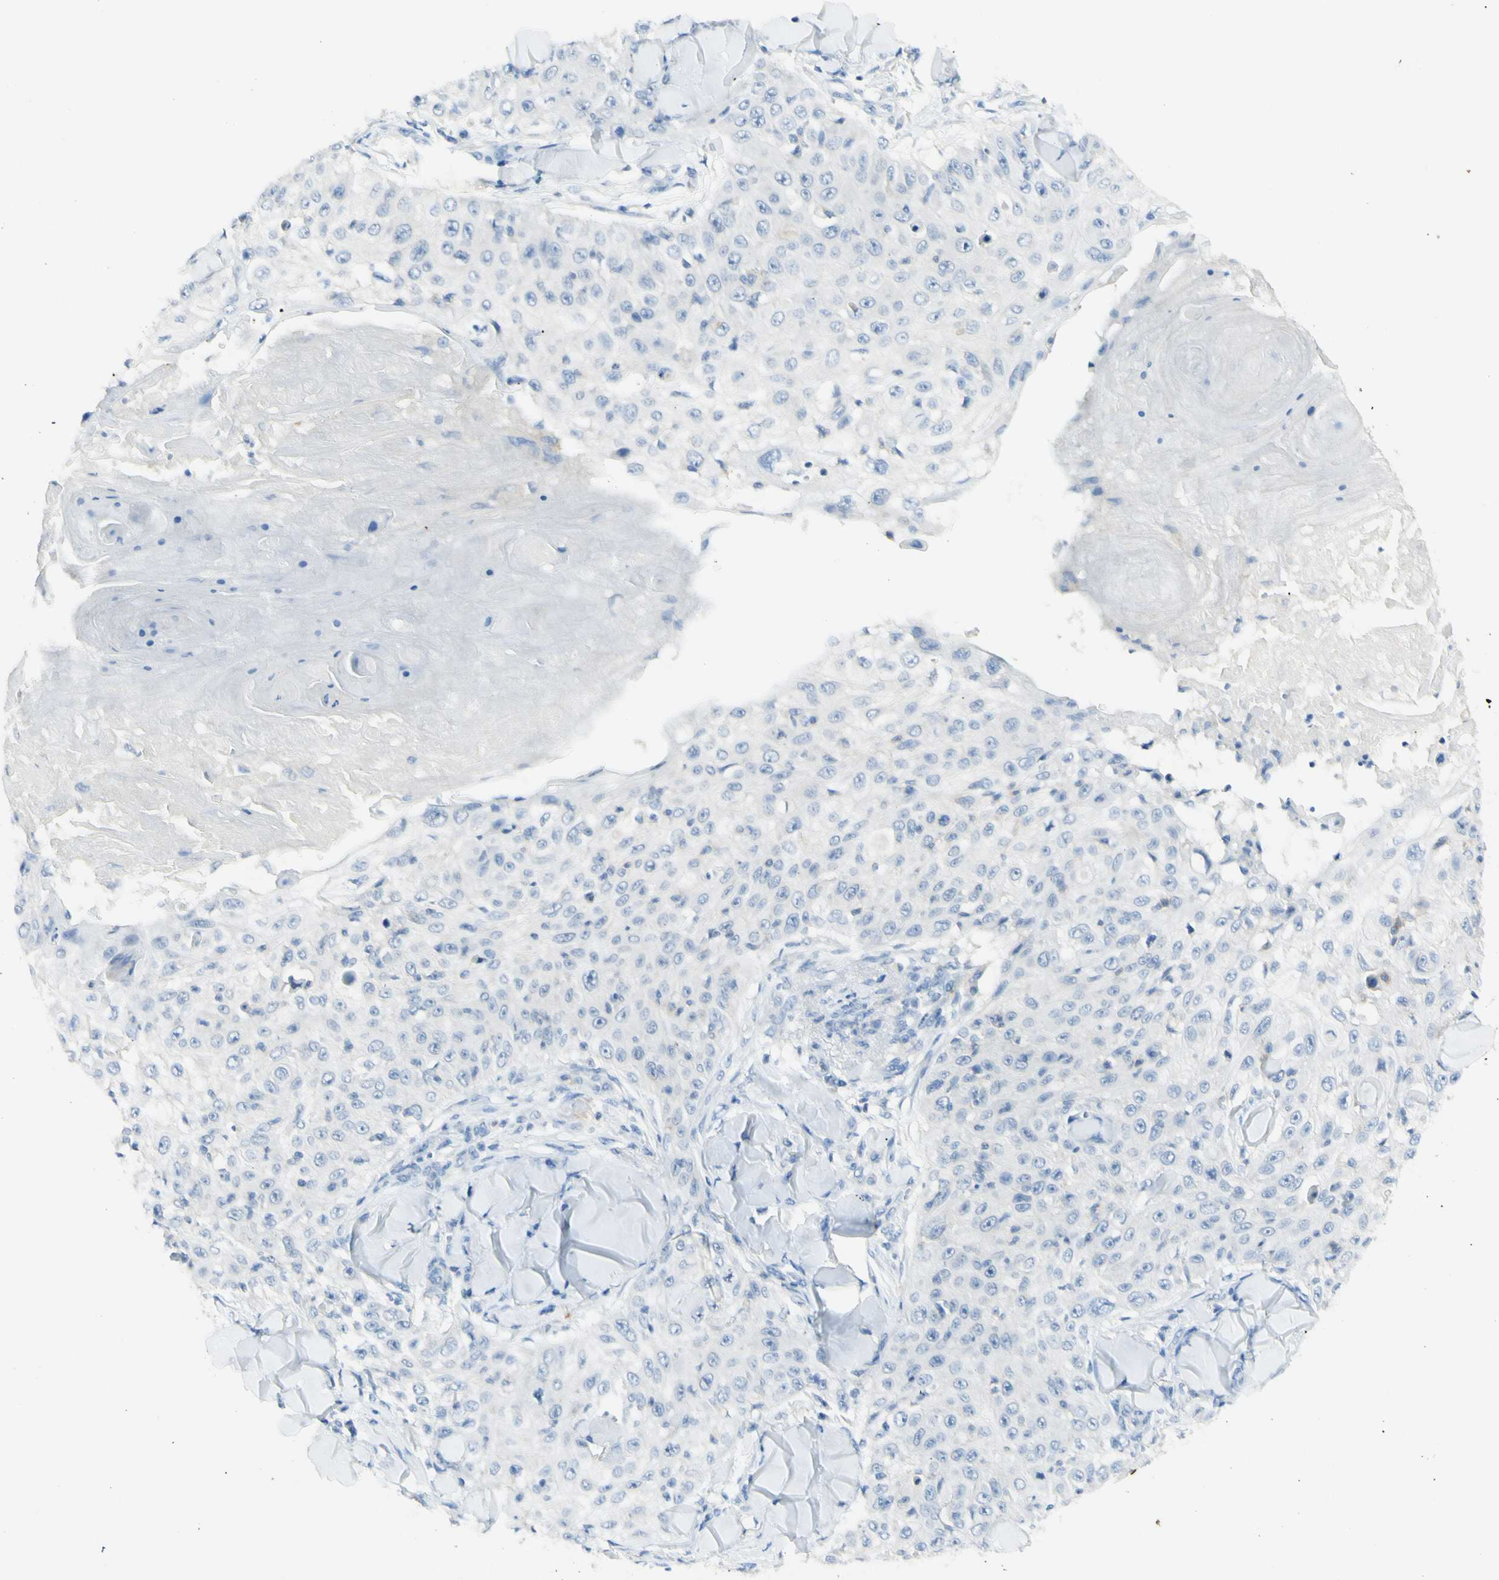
{"staining": {"intensity": "weak", "quantity": "<25%", "location": "cytoplasmic/membranous"}, "tissue": "skin cancer", "cell_type": "Tumor cells", "image_type": "cancer", "snomed": [{"axis": "morphology", "description": "Squamous cell carcinoma, NOS"}, {"axis": "topography", "description": "Skin"}], "caption": "Immunohistochemical staining of human skin squamous cell carcinoma demonstrates no significant positivity in tumor cells.", "gene": "GDF15", "patient": {"sex": "male", "age": 86}}